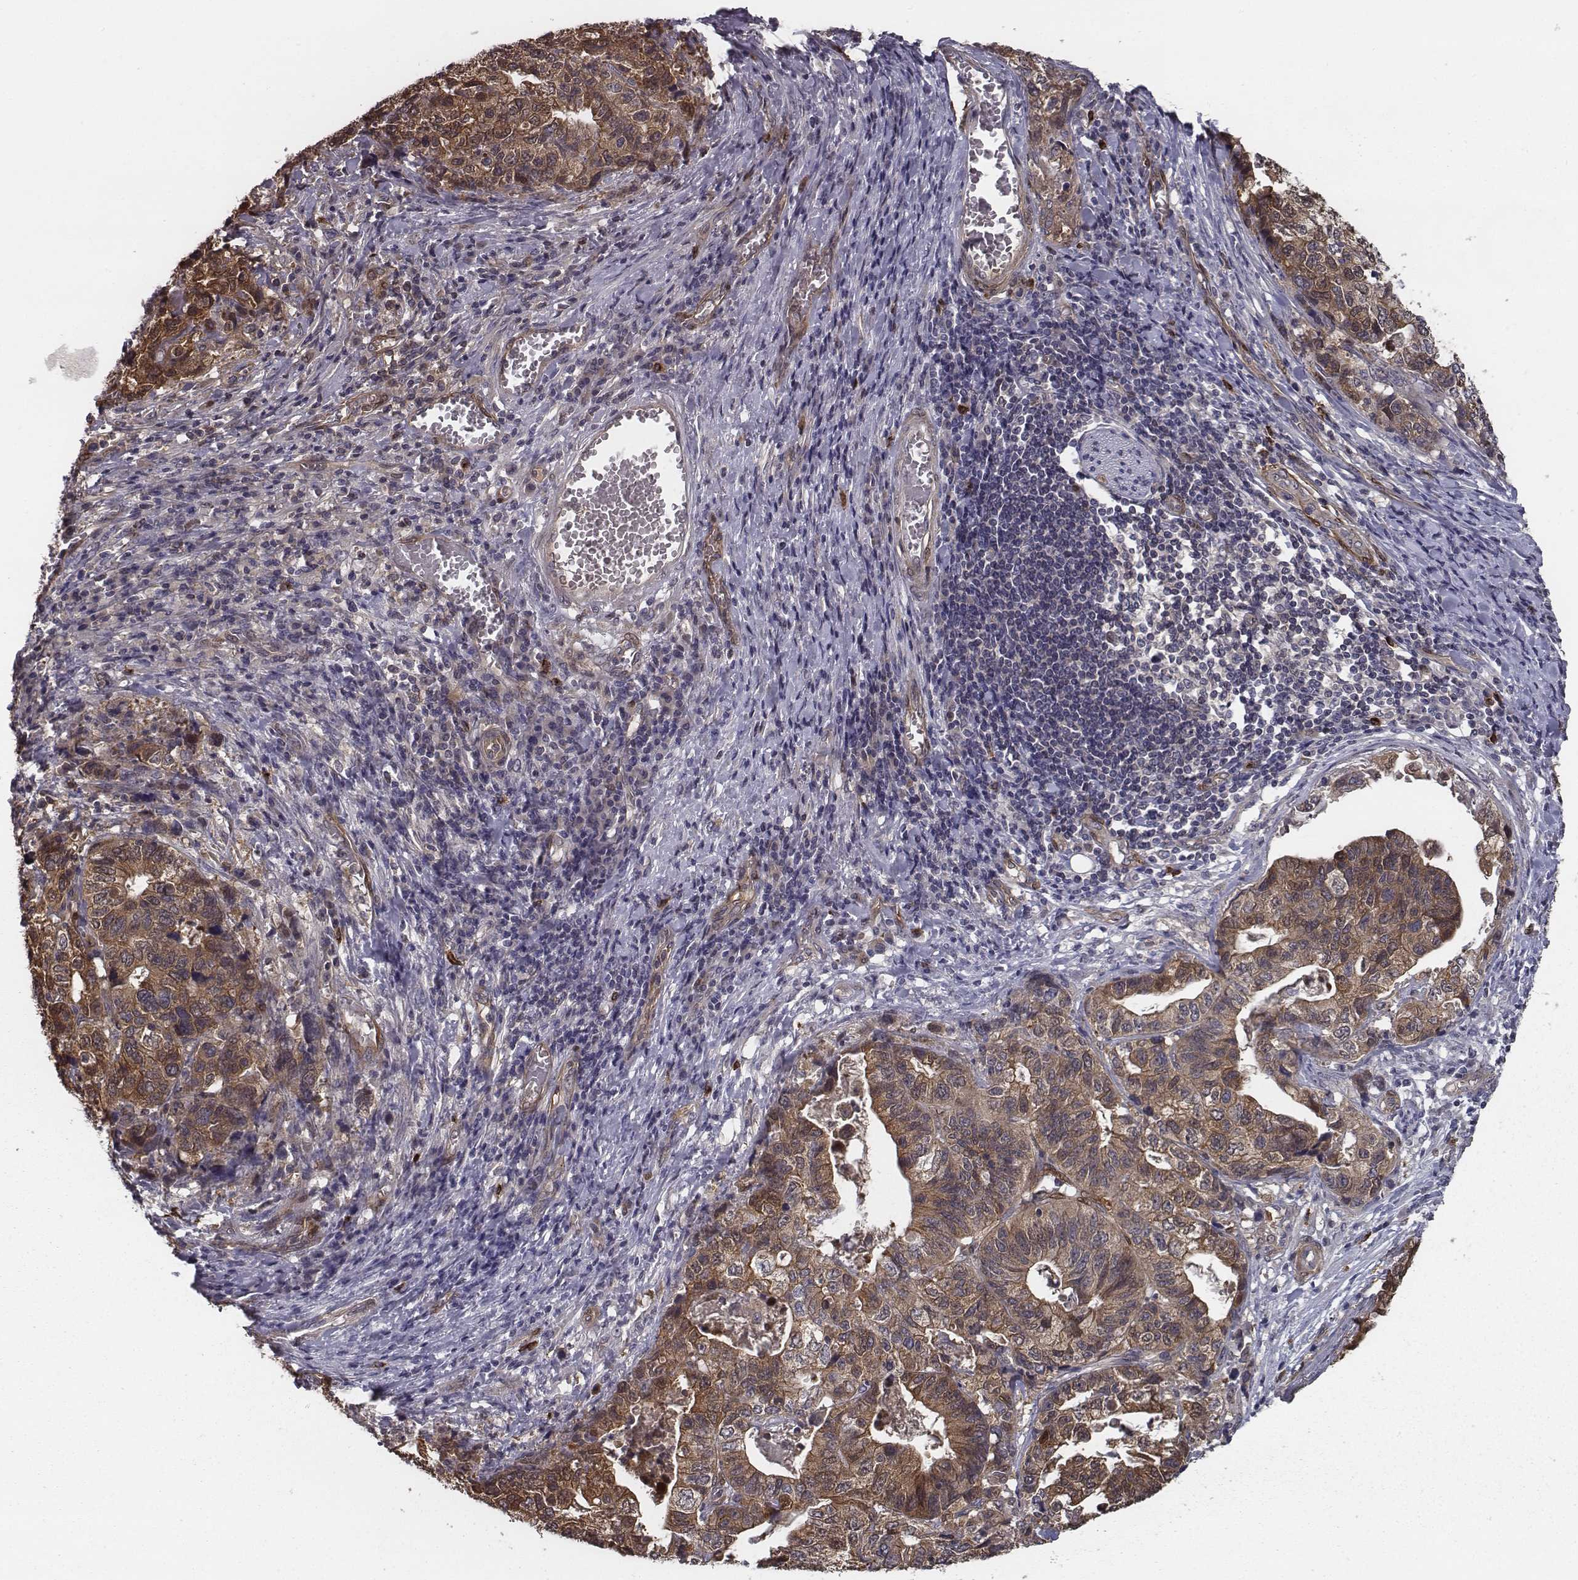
{"staining": {"intensity": "strong", "quantity": ">75%", "location": "cytoplasmic/membranous"}, "tissue": "stomach cancer", "cell_type": "Tumor cells", "image_type": "cancer", "snomed": [{"axis": "morphology", "description": "Adenocarcinoma, NOS"}, {"axis": "topography", "description": "Stomach, upper"}], "caption": "IHC of human adenocarcinoma (stomach) reveals high levels of strong cytoplasmic/membranous positivity in about >75% of tumor cells. (DAB IHC, brown staining for protein, blue staining for nuclei).", "gene": "ISYNA1", "patient": {"sex": "female", "age": 67}}